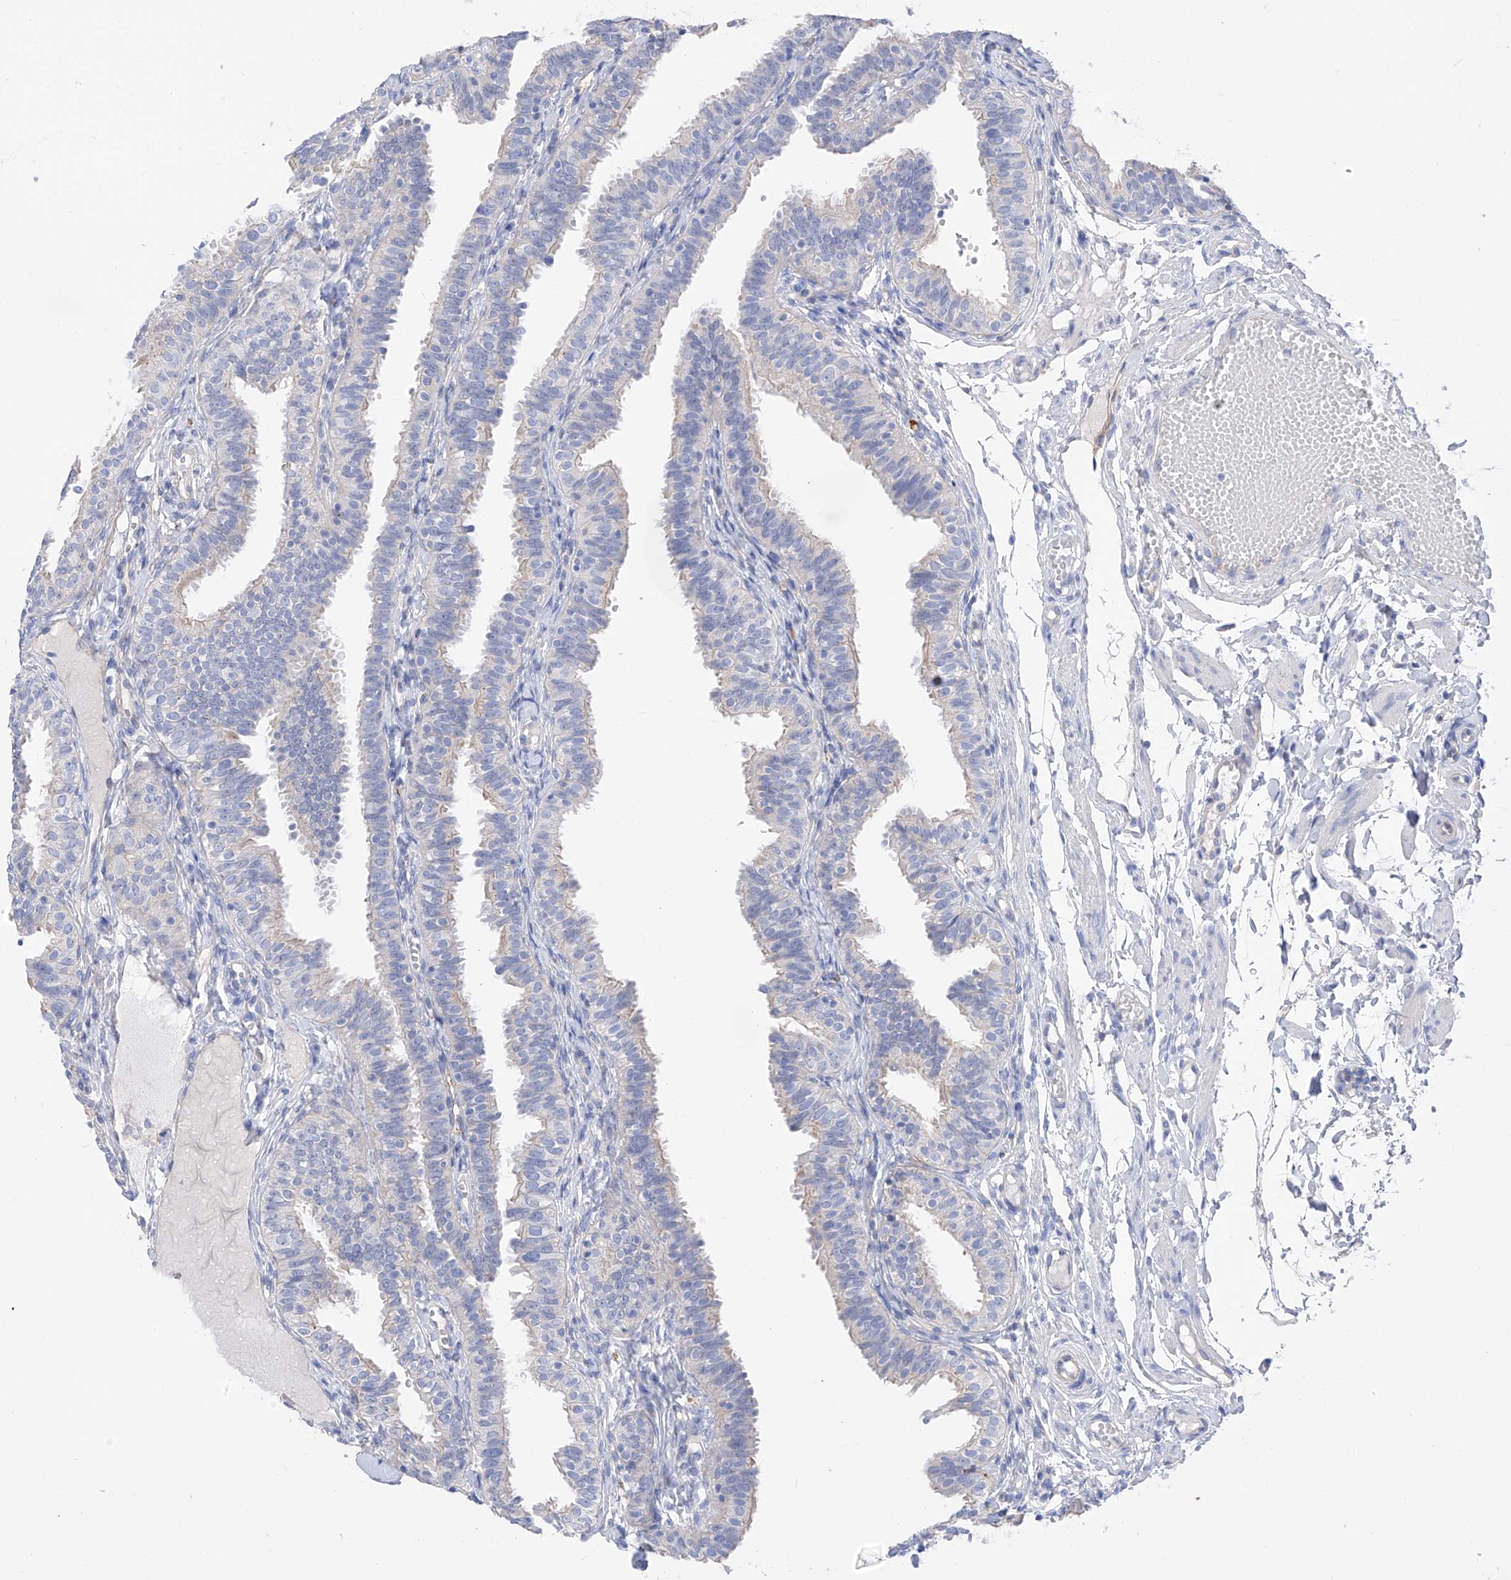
{"staining": {"intensity": "negative", "quantity": "none", "location": "none"}, "tissue": "fallopian tube", "cell_type": "Glandular cells", "image_type": "normal", "snomed": [{"axis": "morphology", "description": "Normal tissue, NOS"}, {"axis": "topography", "description": "Fallopian tube"}], "caption": "This histopathology image is of normal fallopian tube stained with immunohistochemistry (IHC) to label a protein in brown with the nuclei are counter-stained blue. There is no expression in glandular cells.", "gene": "ITGA9", "patient": {"sex": "female", "age": 35}}